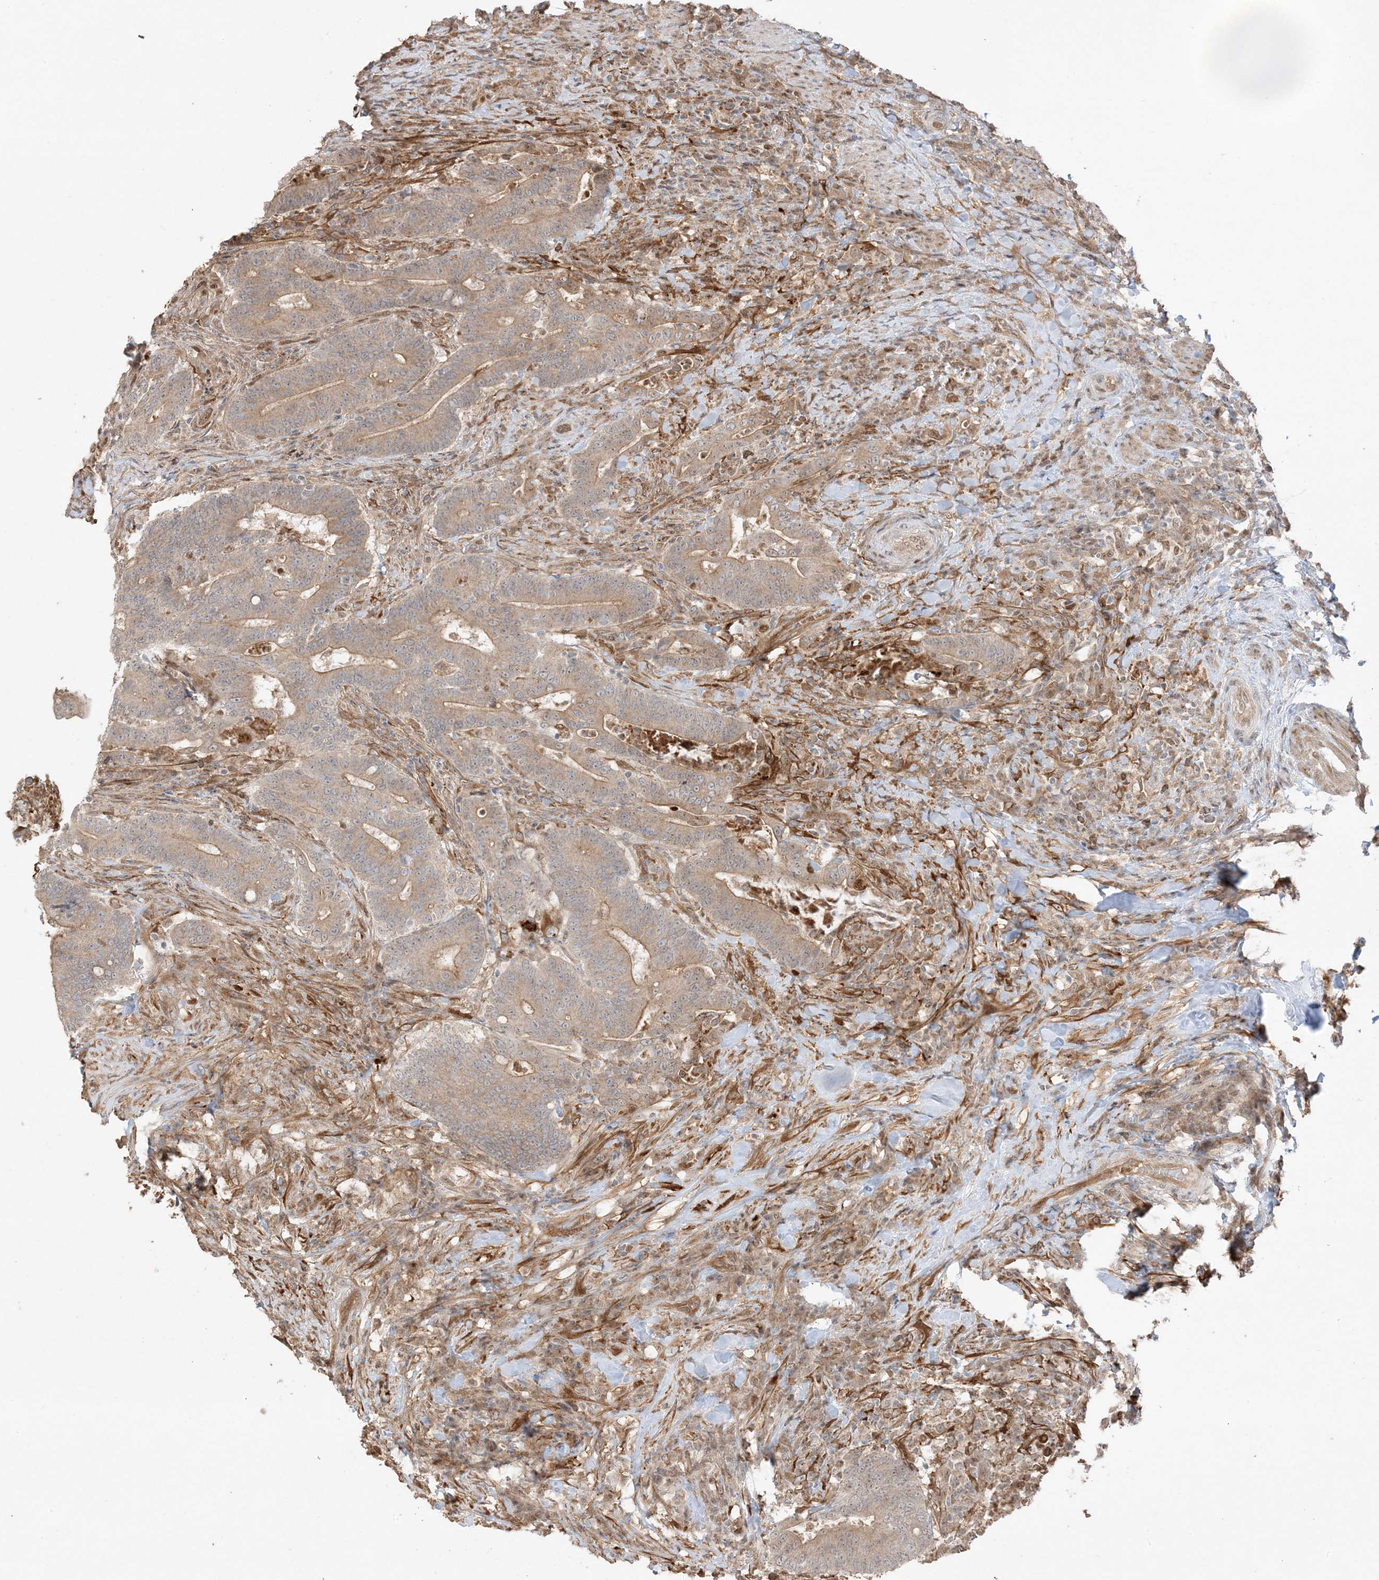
{"staining": {"intensity": "weak", "quantity": ">75%", "location": "cytoplasmic/membranous"}, "tissue": "colorectal cancer", "cell_type": "Tumor cells", "image_type": "cancer", "snomed": [{"axis": "morphology", "description": "Adenocarcinoma, NOS"}, {"axis": "topography", "description": "Colon"}], "caption": "A histopathology image showing weak cytoplasmic/membranous staining in about >75% of tumor cells in adenocarcinoma (colorectal), as visualized by brown immunohistochemical staining.", "gene": "ZBTB41", "patient": {"sex": "female", "age": 66}}